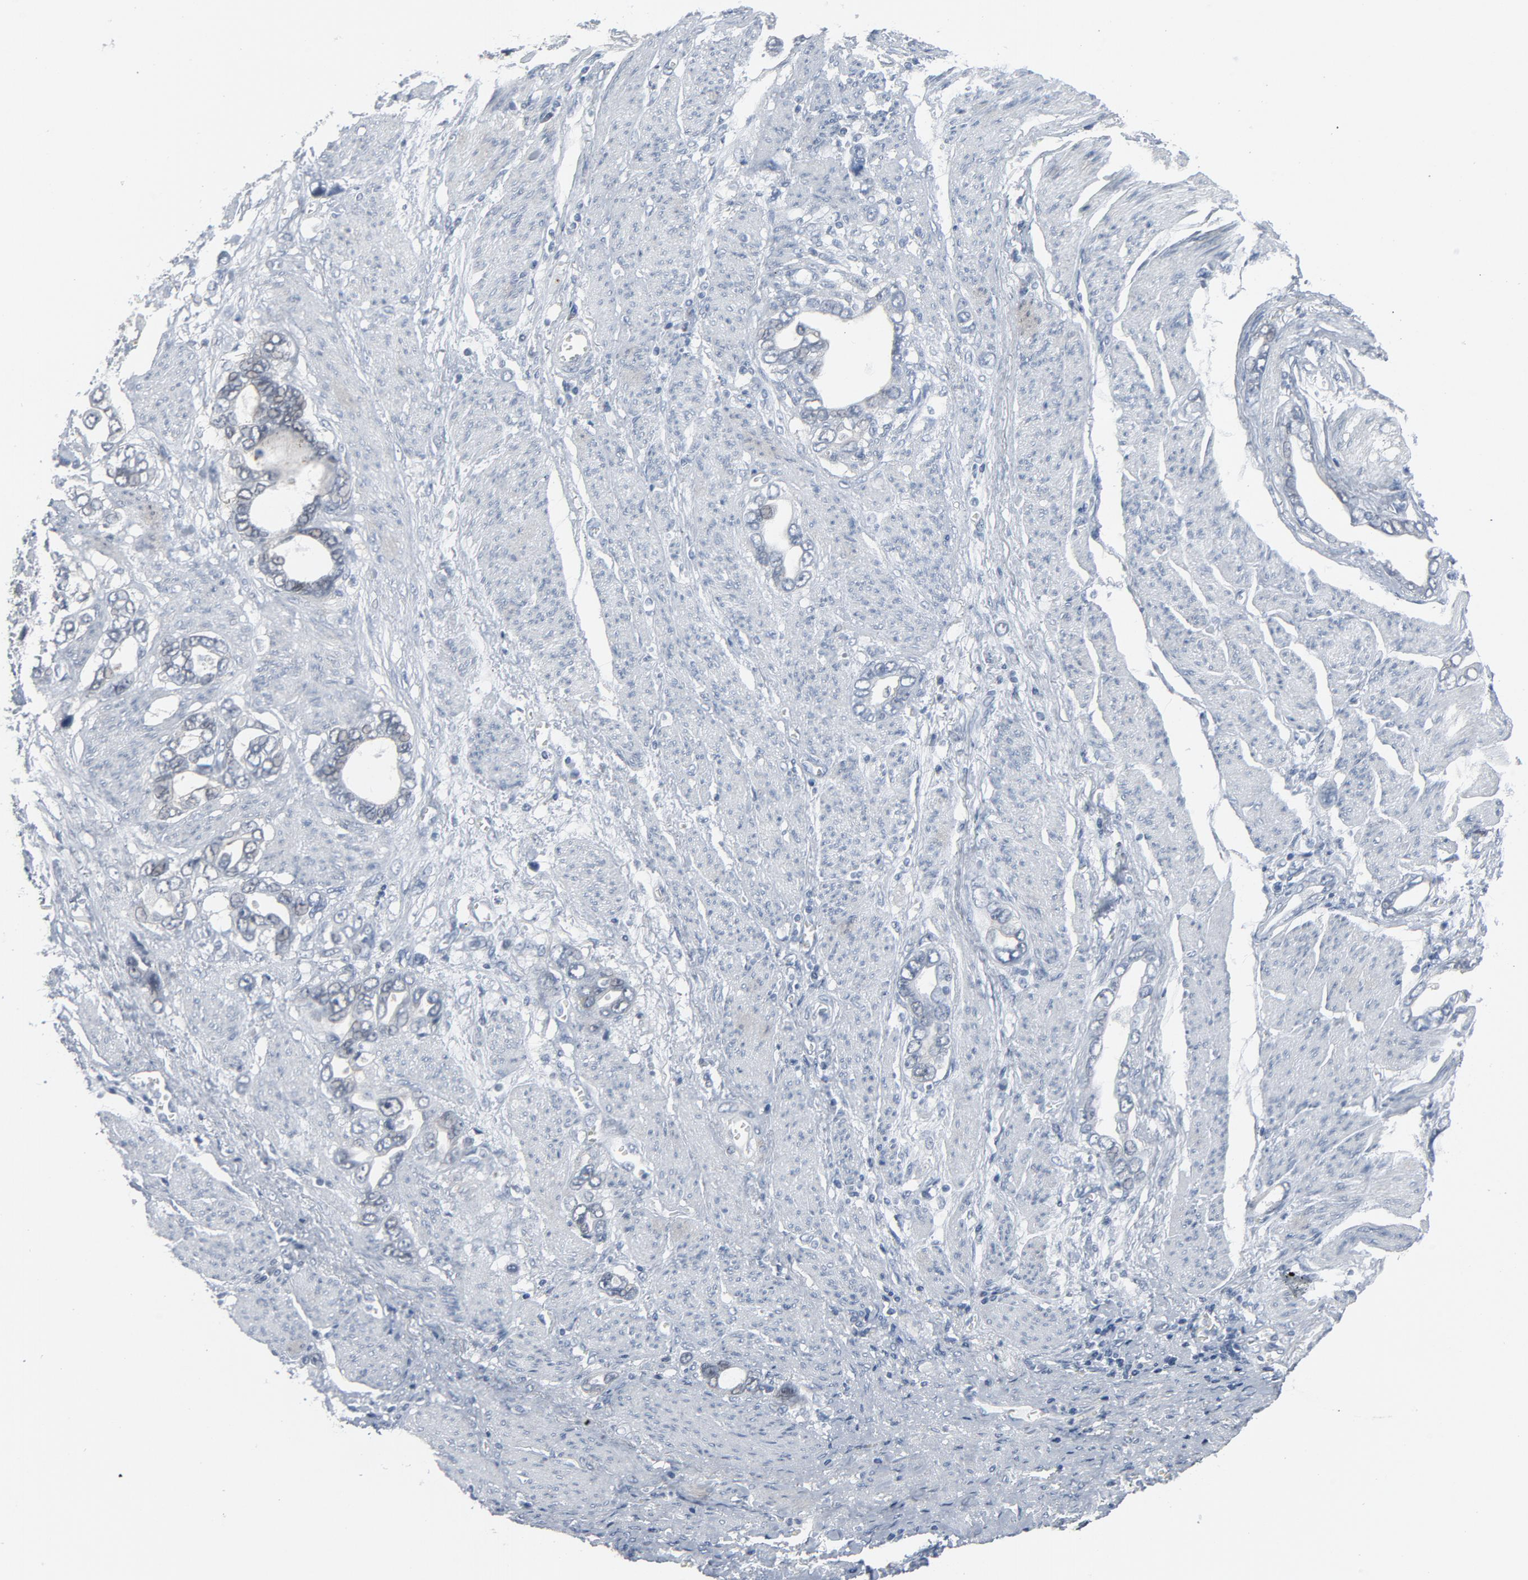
{"staining": {"intensity": "negative", "quantity": "none", "location": "none"}, "tissue": "stomach cancer", "cell_type": "Tumor cells", "image_type": "cancer", "snomed": [{"axis": "morphology", "description": "Adenocarcinoma, NOS"}, {"axis": "topography", "description": "Stomach"}], "caption": "Immunohistochemistry of human adenocarcinoma (stomach) displays no expression in tumor cells.", "gene": "GPX2", "patient": {"sex": "male", "age": 78}}